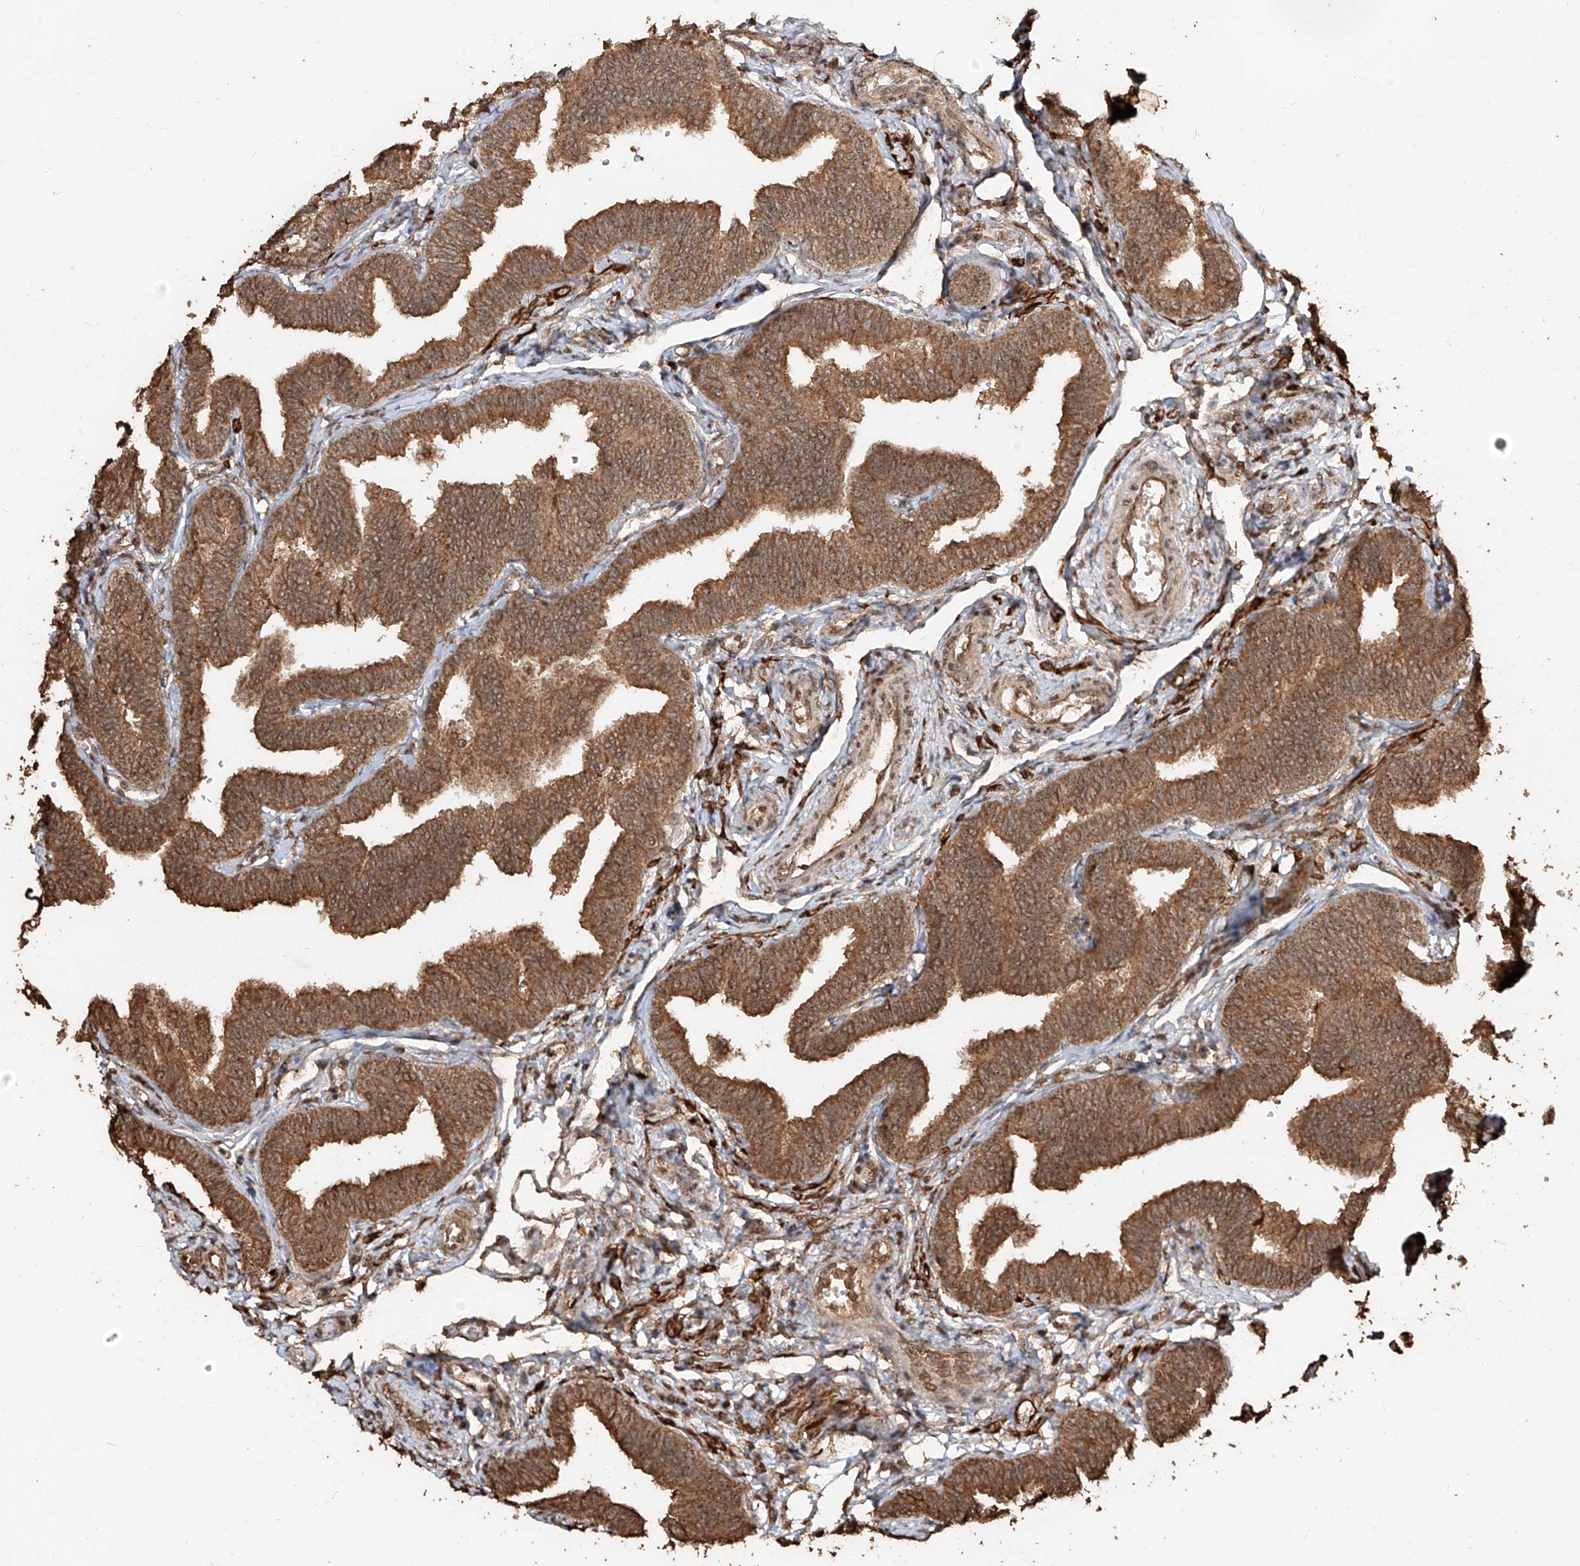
{"staining": {"intensity": "moderate", "quantity": ">75%", "location": "cytoplasmic/membranous,nuclear"}, "tissue": "fallopian tube", "cell_type": "Glandular cells", "image_type": "normal", "snomed": [{"axis": "morphology", "description": "Normal tissue, NOS"}, {"axis": "topography", "description": "Fallopian tube"}, {"axis": "topography", "description": "Ovary"}], "caption": "This micrograph demonstrates normal fallopian tube stained with IHC to label a protein in brown. The cytoplasmic/membranous,nuclear of glandular cells show moderate positivity for the protein. Nuclei are counter-stained blue.", "gene": "ZNF660", "patient": {"sex": "female", "age": 23}}